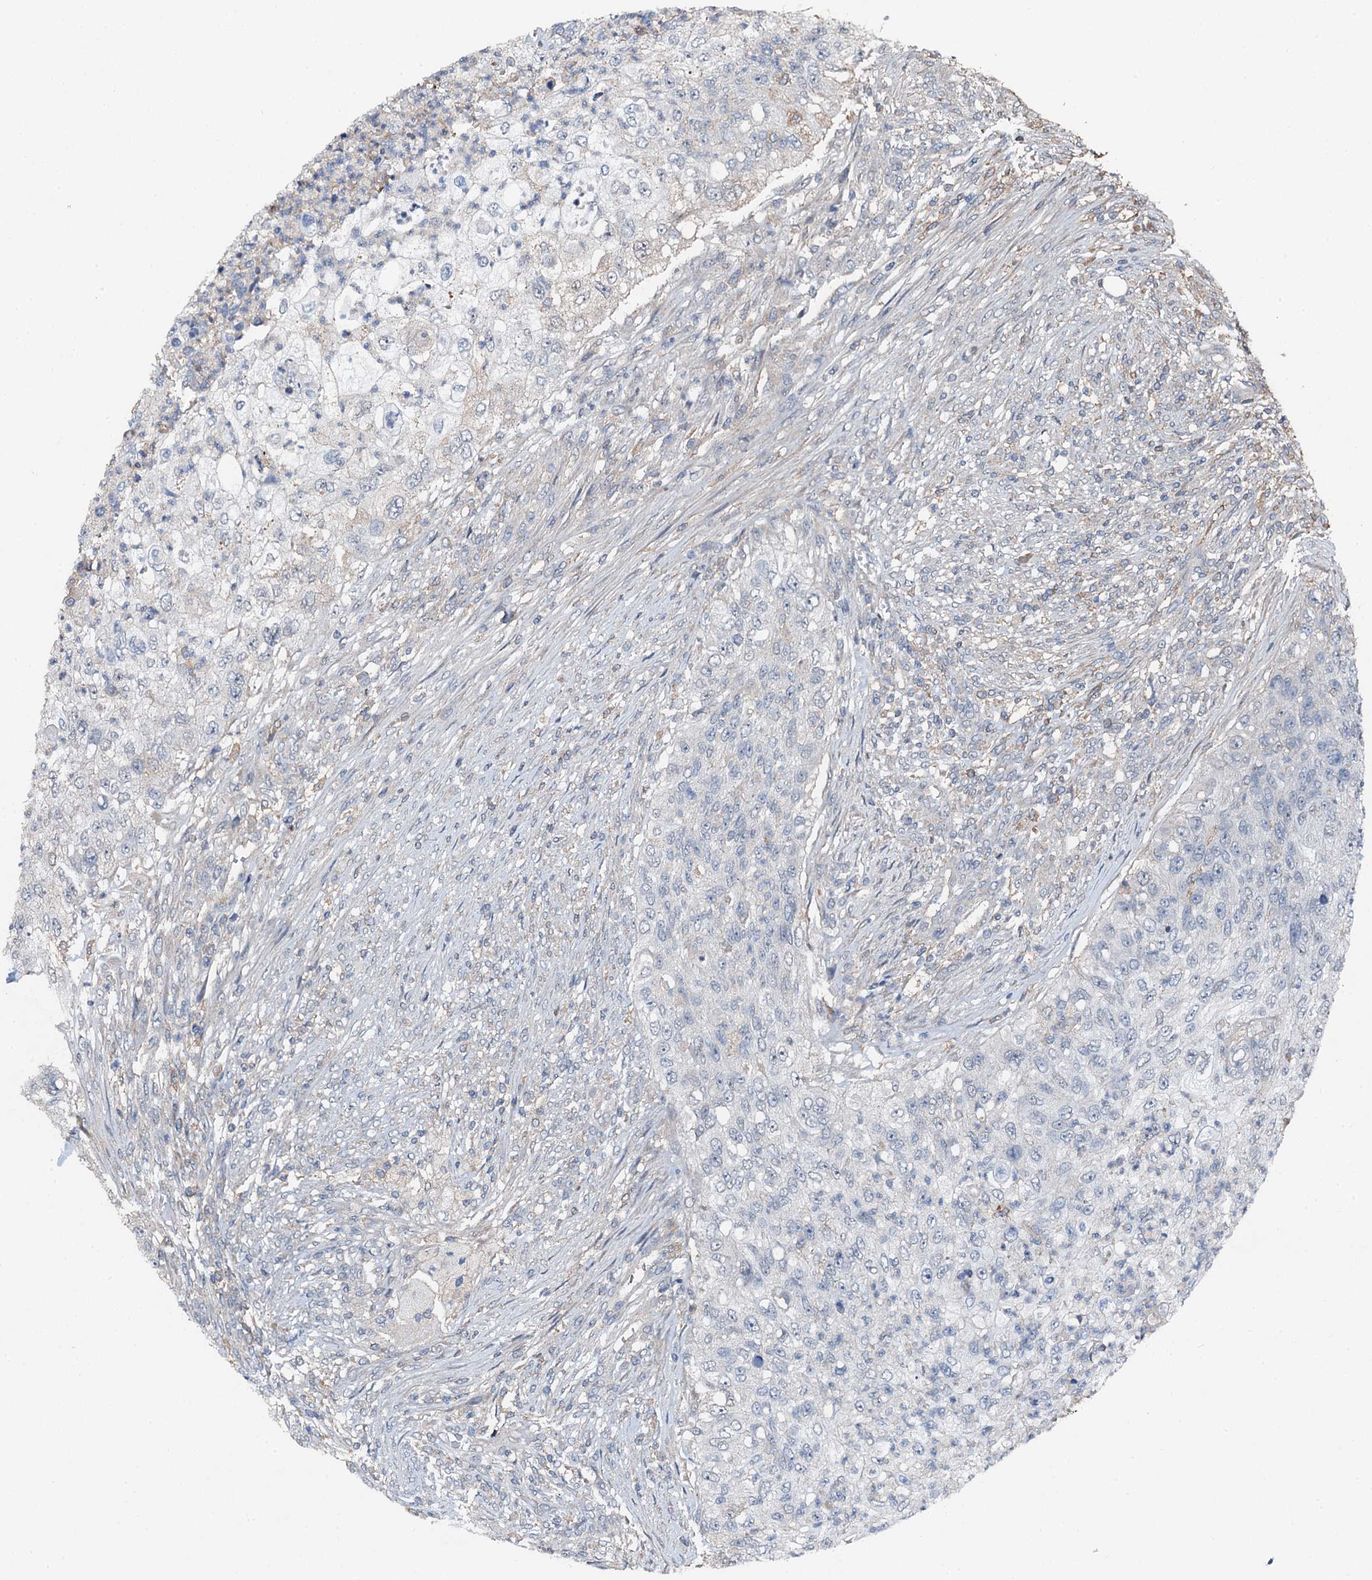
{"staining": {"intensity": "negative", "quantity": "none", "location": "none"}, "tissue": "urothelial cancer", "cell_type": "Tumor cells", "image_type": "cancer", "snomed": [{"axis": "morphology", "description": "Urothelial carcinoma, High grade"}, {"axis": "topography", "description": "Urinary bladder"}], "caption": "High power microscopy micrograph of an immunohistochemistry image of high-grade urothelial carcinoma, revealing no significant expression in tumor cells.", "gene": "FLYWCH1", "patient": {"sex": "female", "age": 60}}